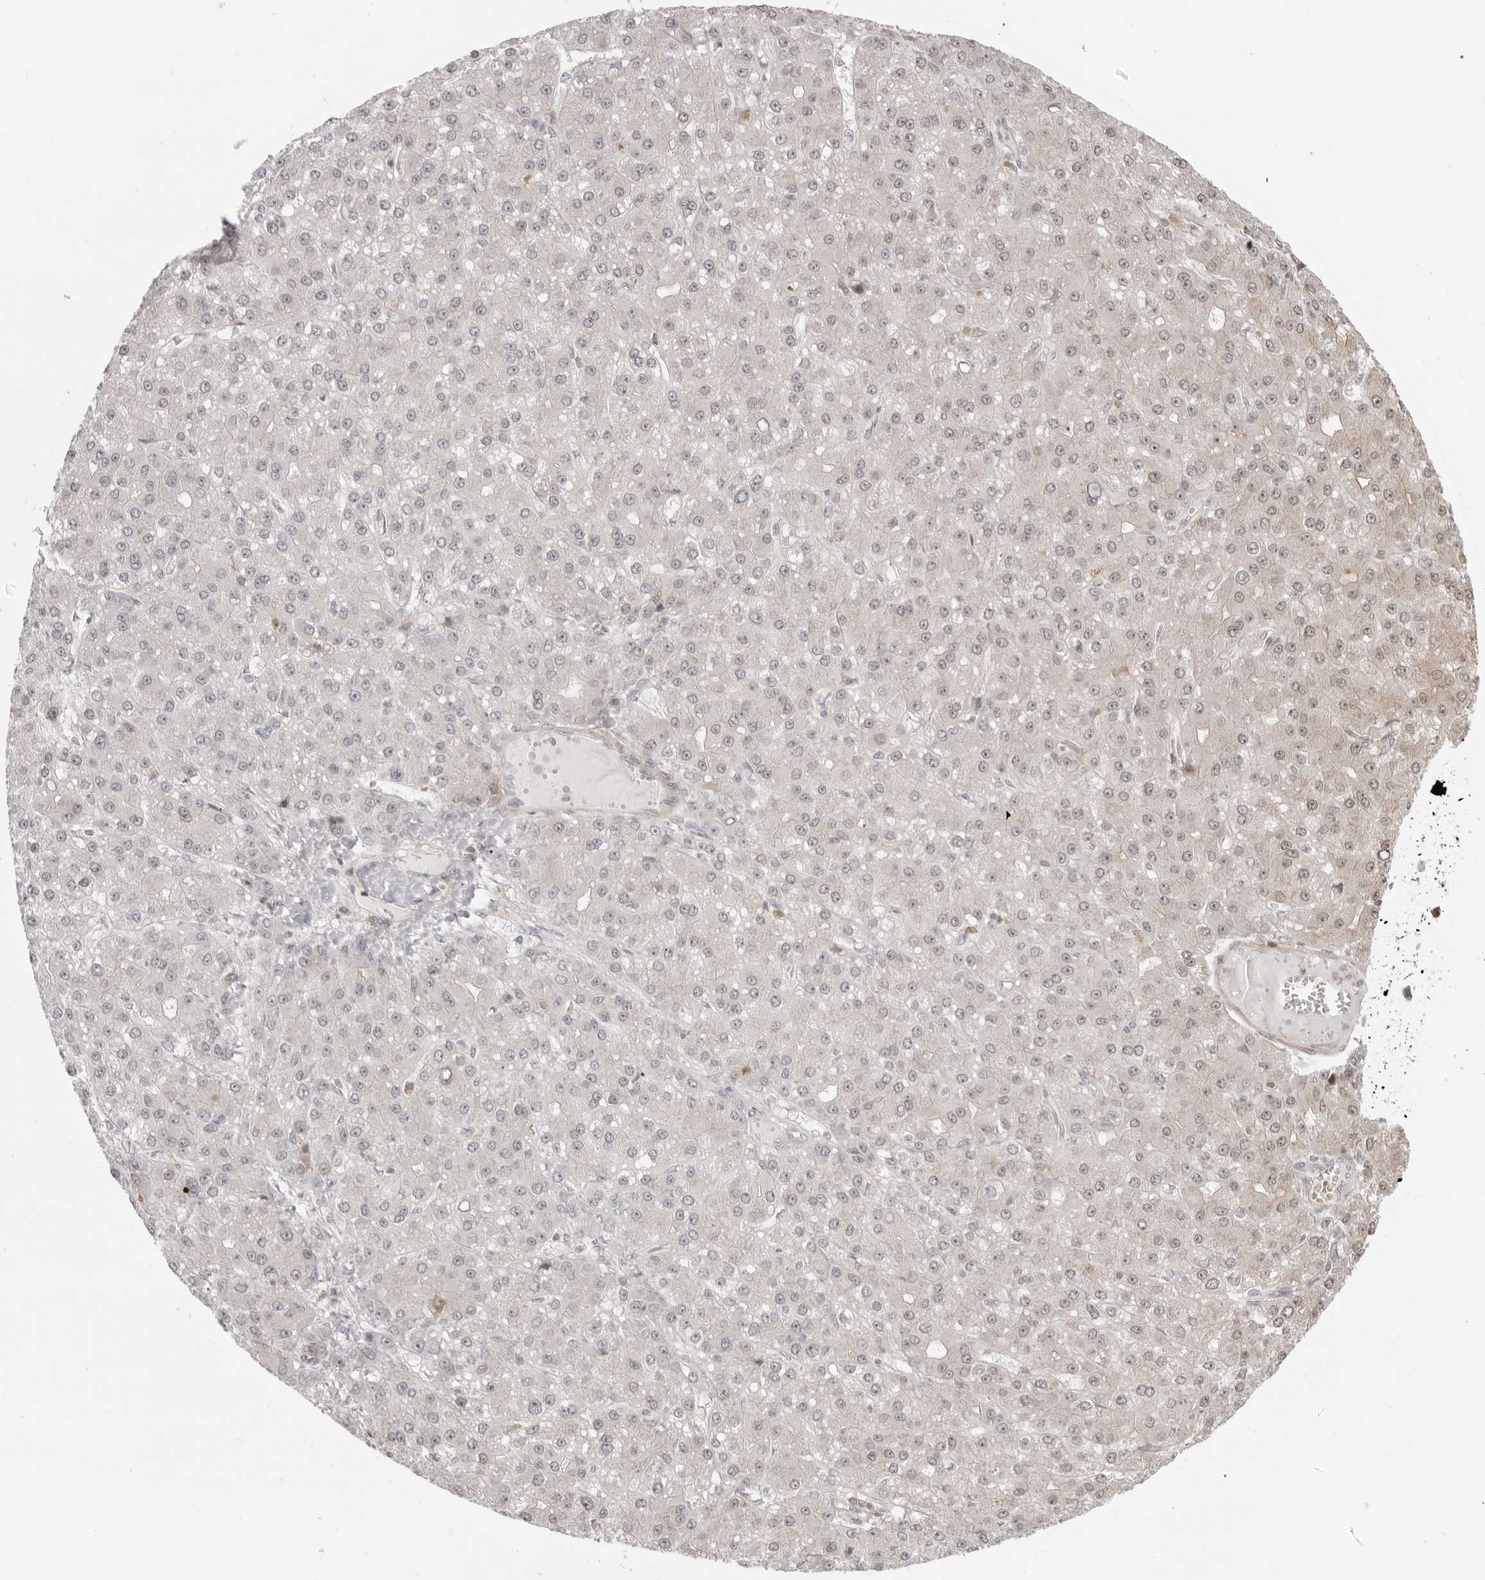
{"staining": {"intensity": "weak", "quantity": "25%-75%", "location": "cytoplasmic/membranous,nuclear"}, "tissue": "liver cancer", "cell_type": "Tumor cells", "image_type": "cancer", "snomed": [{"axis": "morphology", "description": "Carcinoma, Hepatocellular, NOS"}, {"axis": "topography", "description": "Liver"}], "caption": "This image displays immunohistochemistry staining of liver cancer (hepatocellular carcinoma), with low weak cytoplasmic/membranous and nuclear expression in approximately 25%-75% of tumor cells.", "gene": "RNF146", "patient": {"sex": "male", "age": 67}}